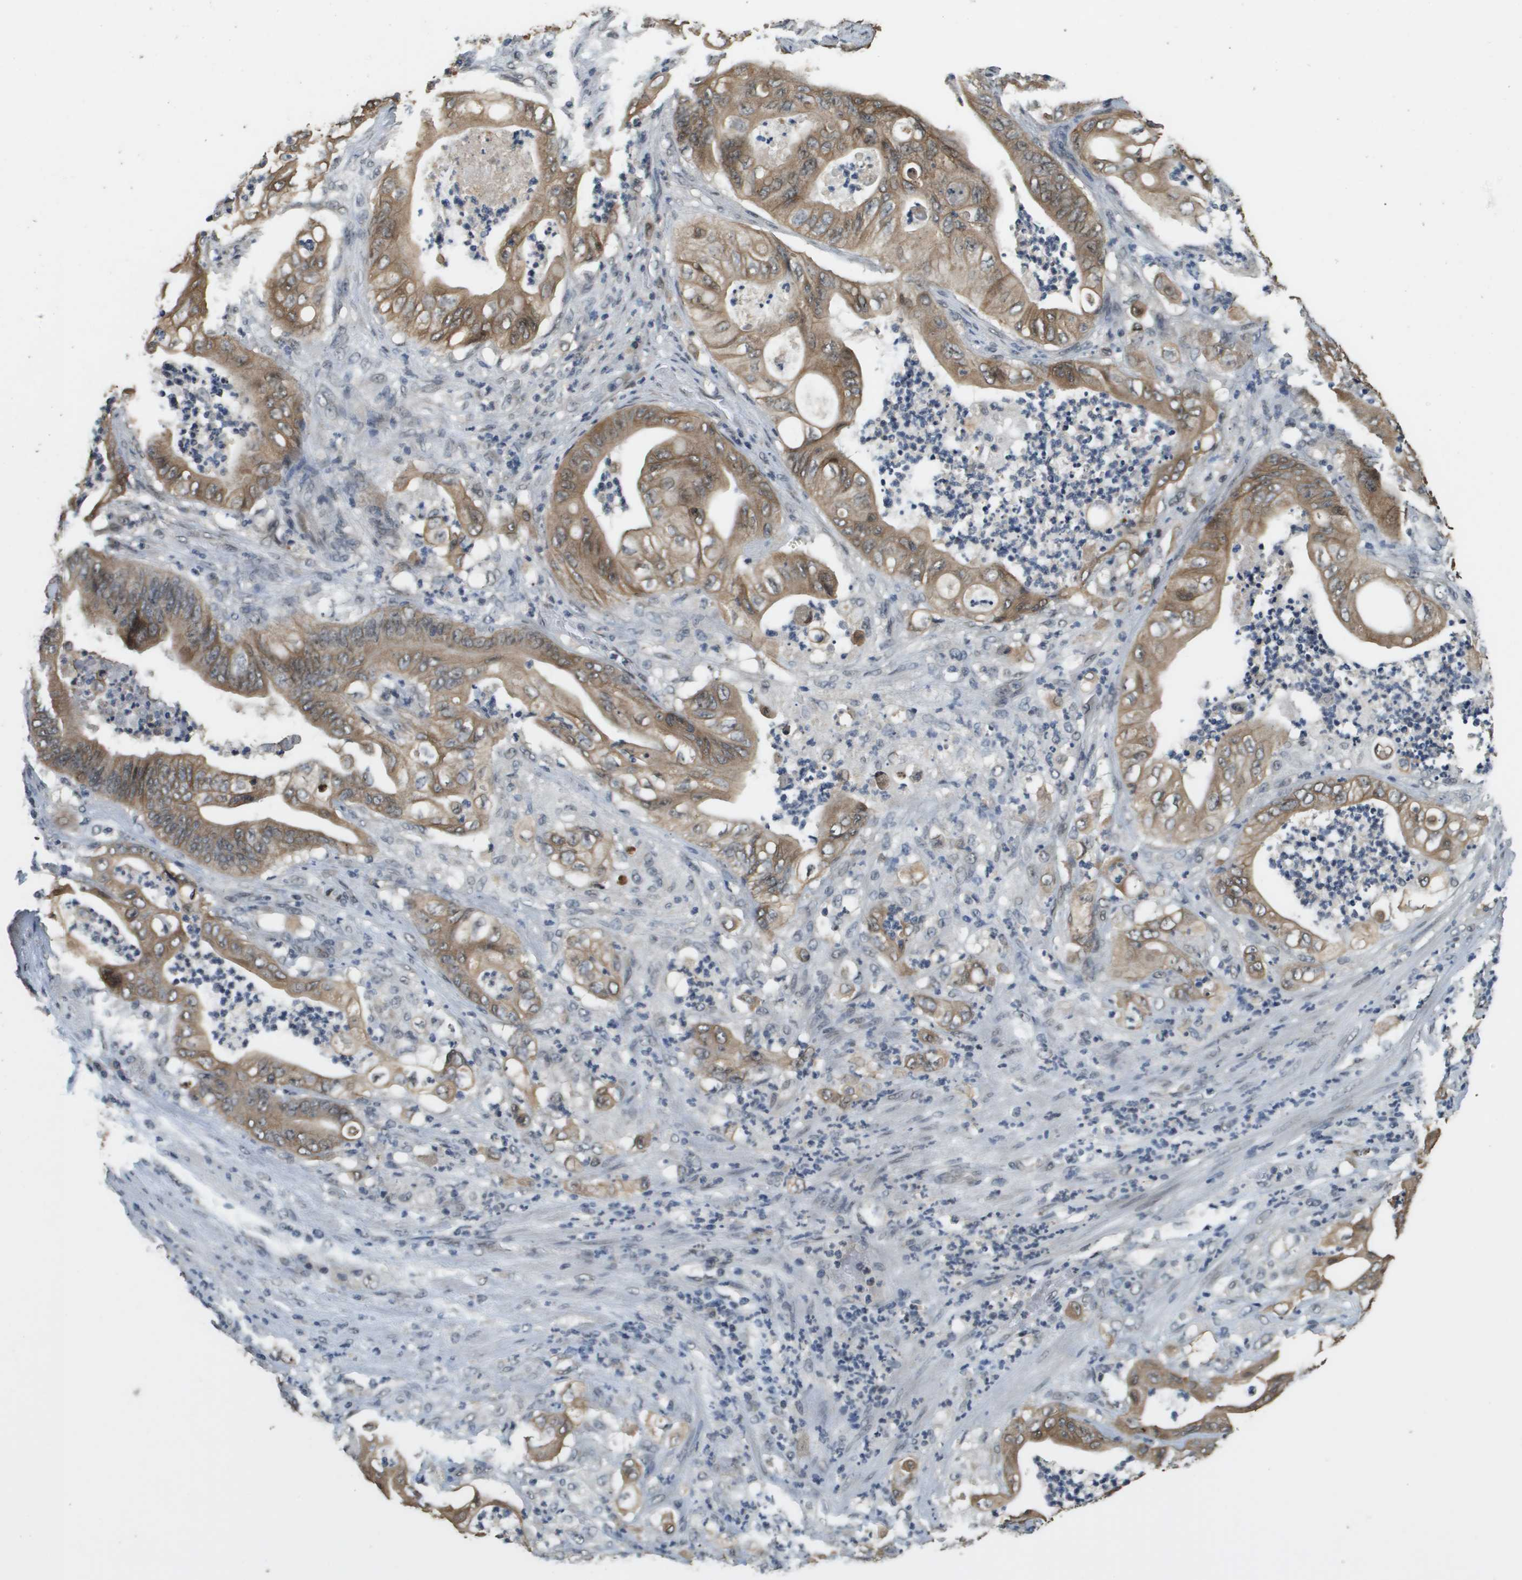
{"staining": {"intensity": "moderate", "quantity": ">75%", "location": "cytoplasmic/membranous"}, "tissue": "stomach cancer", "cell_type": "Tumor cells", "image_type": "cancer", "snomed": [{"axis": "morphology", "description": "Adenocarcinoma, NOS"}, {"axis": "topography", "description": "Stomach"}], "caption": "The immunohistochemical stain labels moderate cytoplasmic/membranous expression in tumor cells of stomach adenocarcinoma tissue.", "gene": "FANCC", "patient": {"sex": "female", "age": 73}}